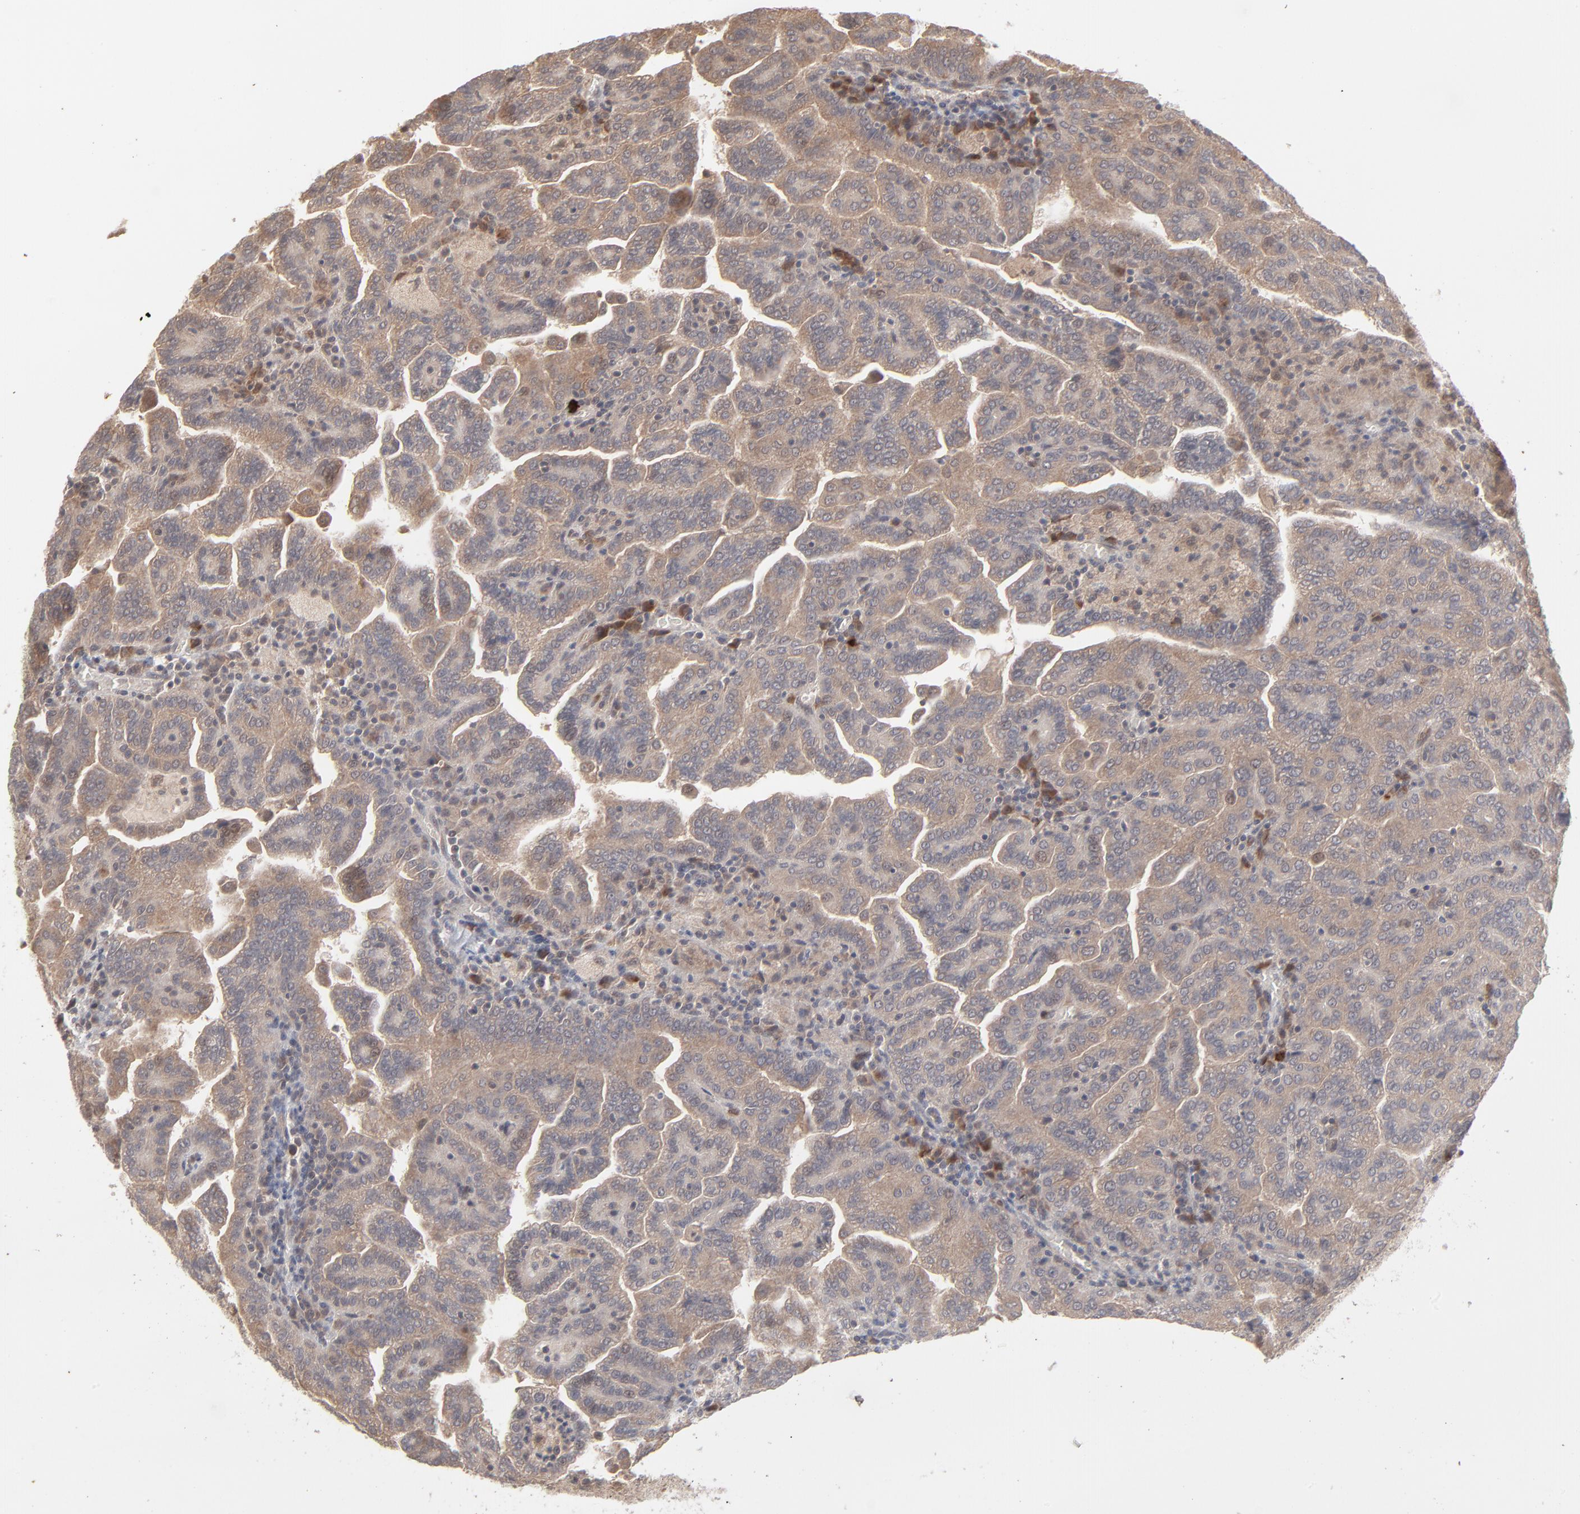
{"staining": {"intensity": "moderate", "quantity": ">75%", "location": "cytoplasmic/membranous"}, "tissue": "renal cancer", "cell_type": "Tumor cells", "image_type": "cancer", "snomed": [{"axis": "morphology", "description": "Adenocarcinoma, NOS"}, {"axis": "topography", "description": "Kidney"}], "caption": "Protein expression analysis of human renal cancer (adenocarcinoma) reveals moderate cytoplasmic/membranous staining in approximately >75% of tumor cells. The staining is performed using DAB (3,3'-diaminobenzidine) brown chromogen to label protein expression. The nuclei are counter-stained blue using hematoxylin.", "gene": "SCFD1", "patient": {"sex": "male", "age": 61}}